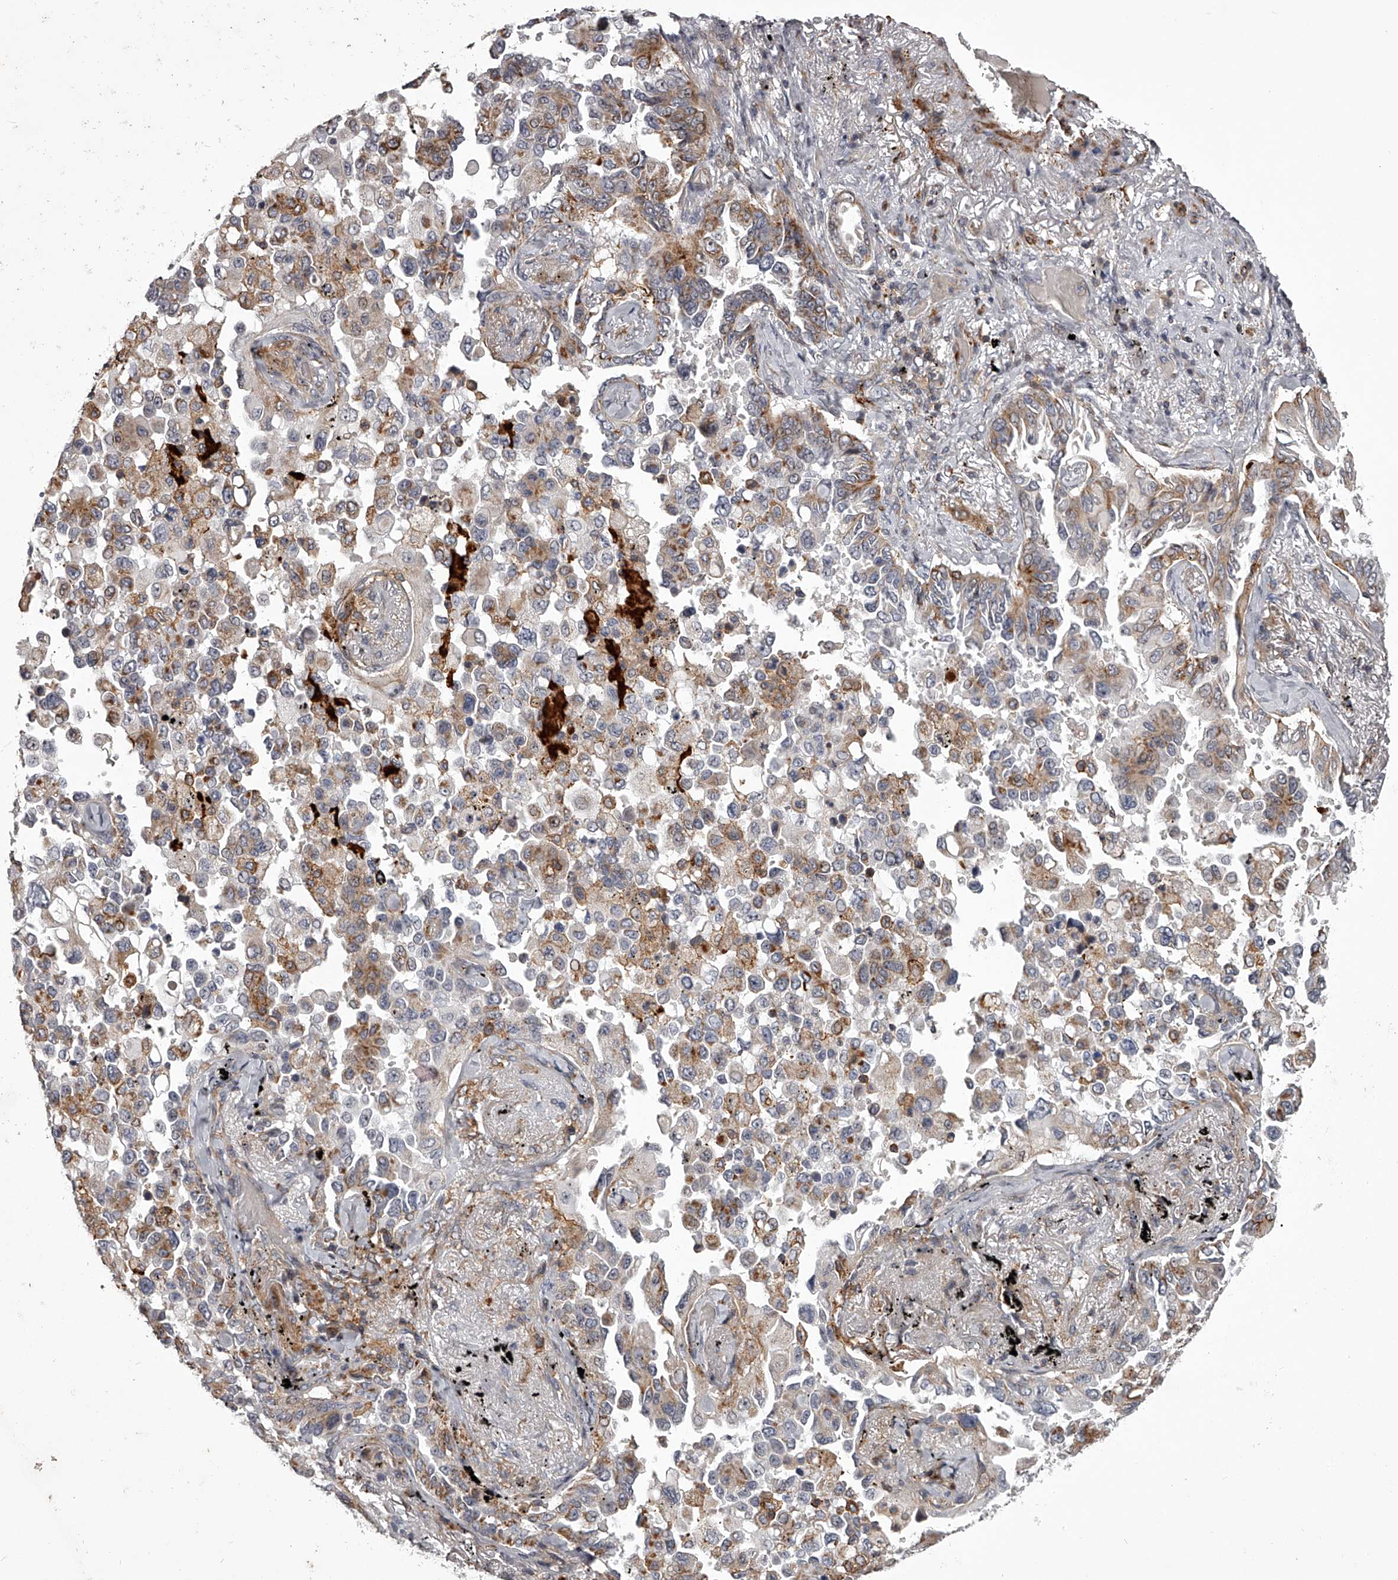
{"staining": {"intensity": "moderate", "quantity": "25%-75%", "location": "cytoplasmic/membranous"}, "tissue": "lung cancer", "cell_type": "Tumor cells", "image_type": "cancer", "snomed": [{"axis": "morphology", "description": "Adenocarcinoma, NOS"}, {"axis": "topography", "description": "Lung"}], "caption": "A brown stain shows moderate cytoplasmic/membranous staining of a protein in human adenocarcinoma (lung) tumor cells.", "gene": "RRP36", "patient": {"sex": "female", "age": 67}}